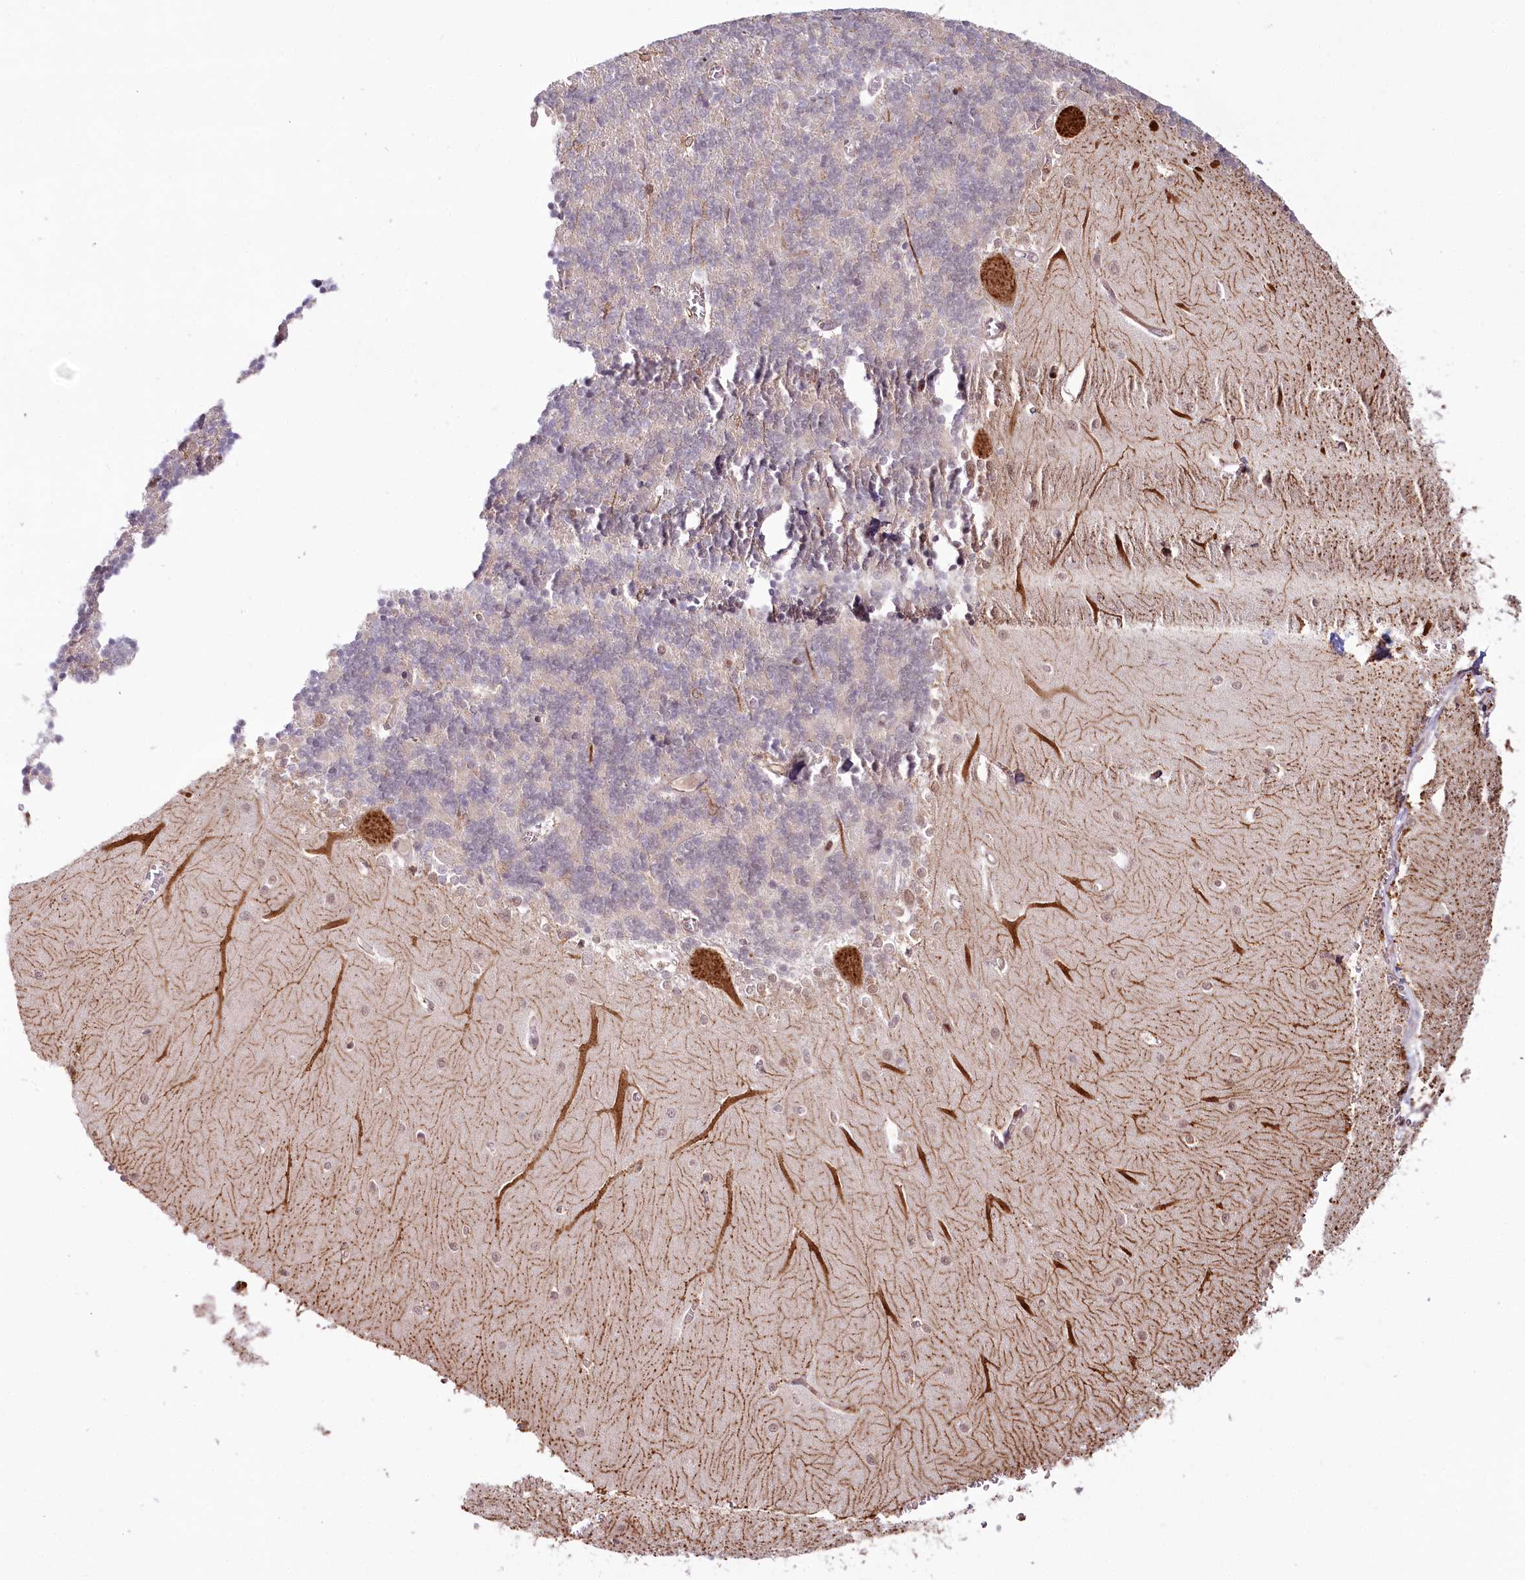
{"staining": {"intensity": "weak", "quantity": "<25%", "location": "cytoplasmic/membranous"}, "tissue": "cerebellum", "cell_type": "Cells in granular layer", "image_type": "normal", "snomed": [{"axis": "morphology", "description": "Normal tissue, NOS"}, {"axis": "topography", "description": "Cerebellum"}], "caption": "A histopathology image of cerebellum stained for a protein reveals no brown staining in cells in granular layer. (DAB IHC visualized using brightfield microscopy, high magnification).", "gene": "ALKBH8", "patient": {"sex": "male", "age": 37}}